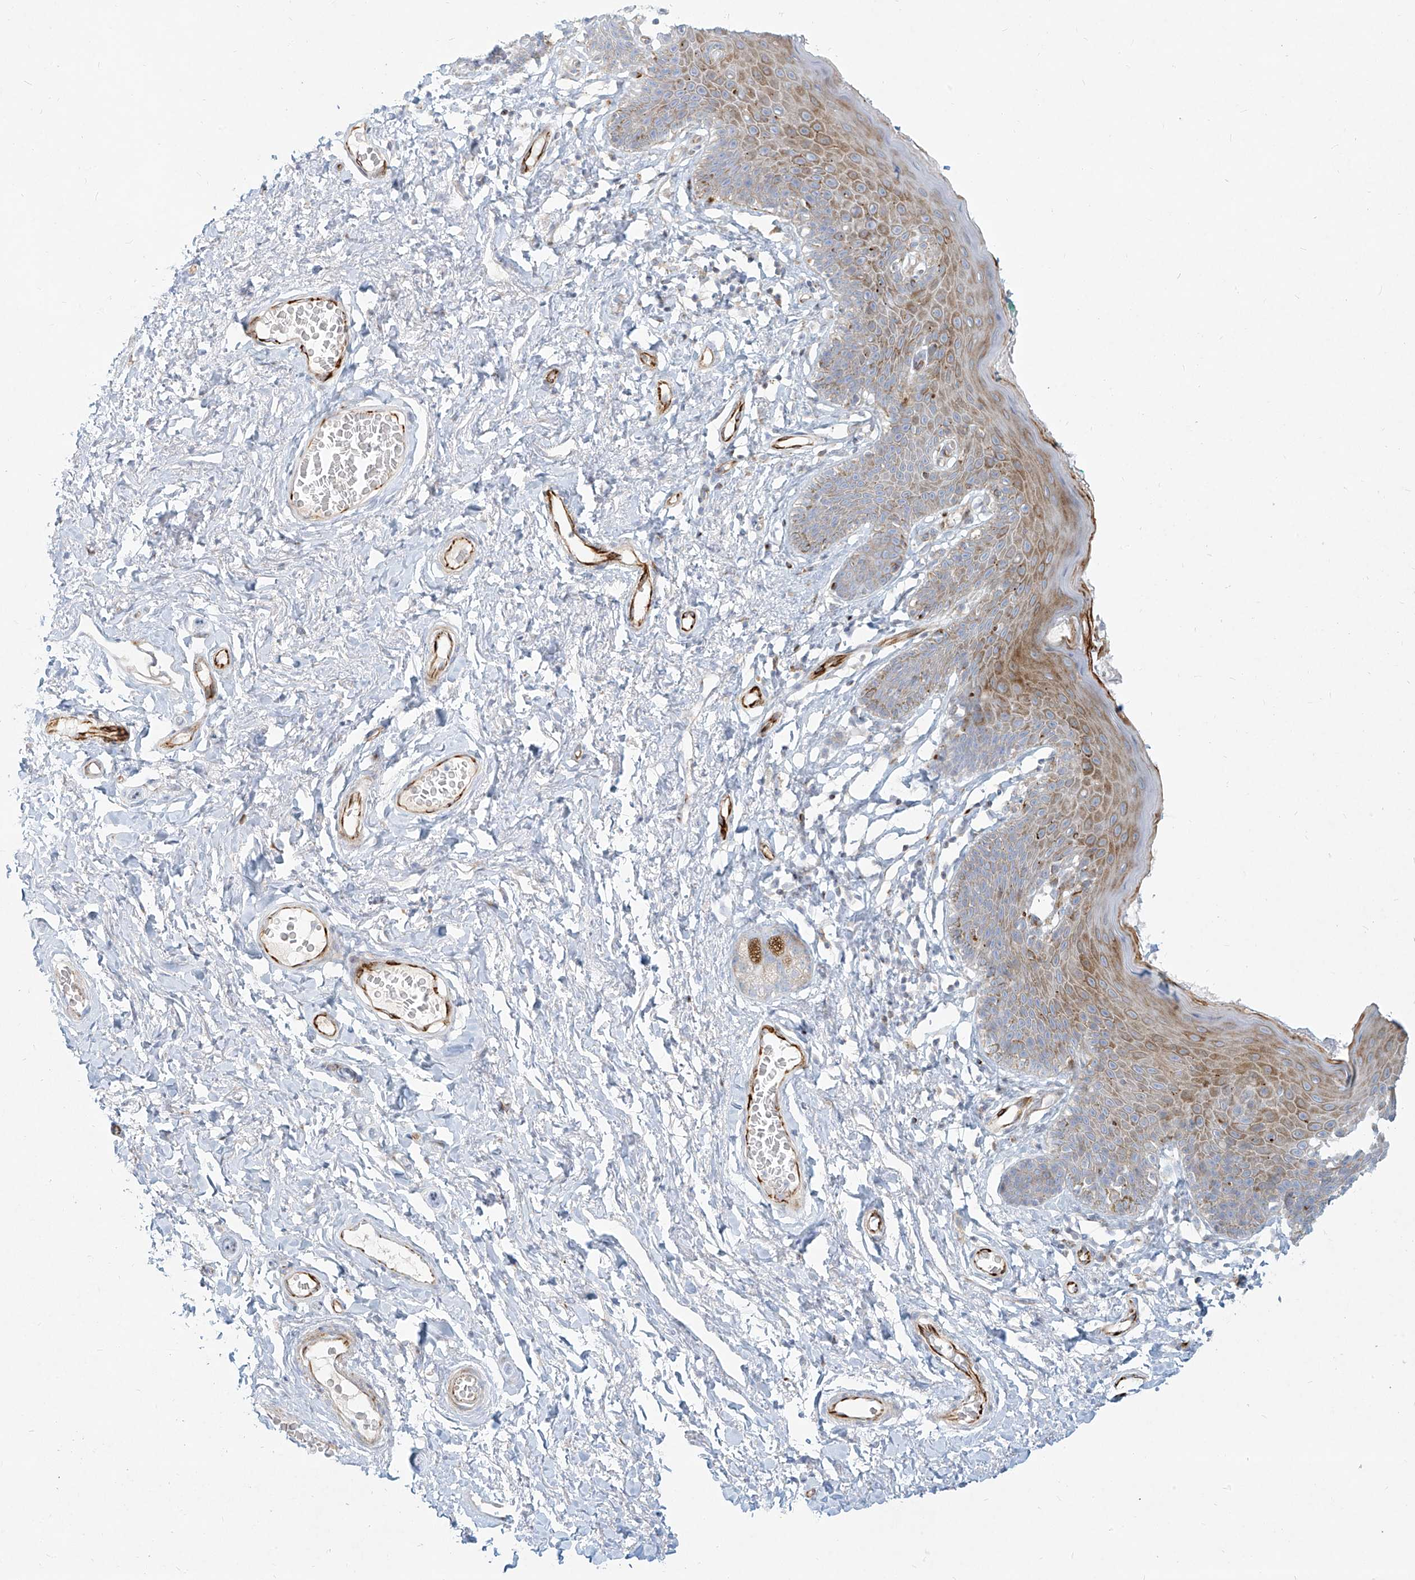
{"staining": {"intensity": "moderate", "quantity": "25%-75%", "location": "cytoplasmic/membranous"}, "tissue": "skin", "cell_type": "Epidermal cells", "image_type": "normal", "snomed": [{"axis": "morphology", "description": "Normal tissue, NOS"}, {"axis": "topography", "description": "Vulva"}], "caption": "Approximately 25%-75% of epidermal cells in normal skin reveal moderate cytoplasmic/membranous protein positivity as visualized by brown immunohistochemical staining.", "gene": "MTX2", "patient": {"sex": "female", "age": 66}}